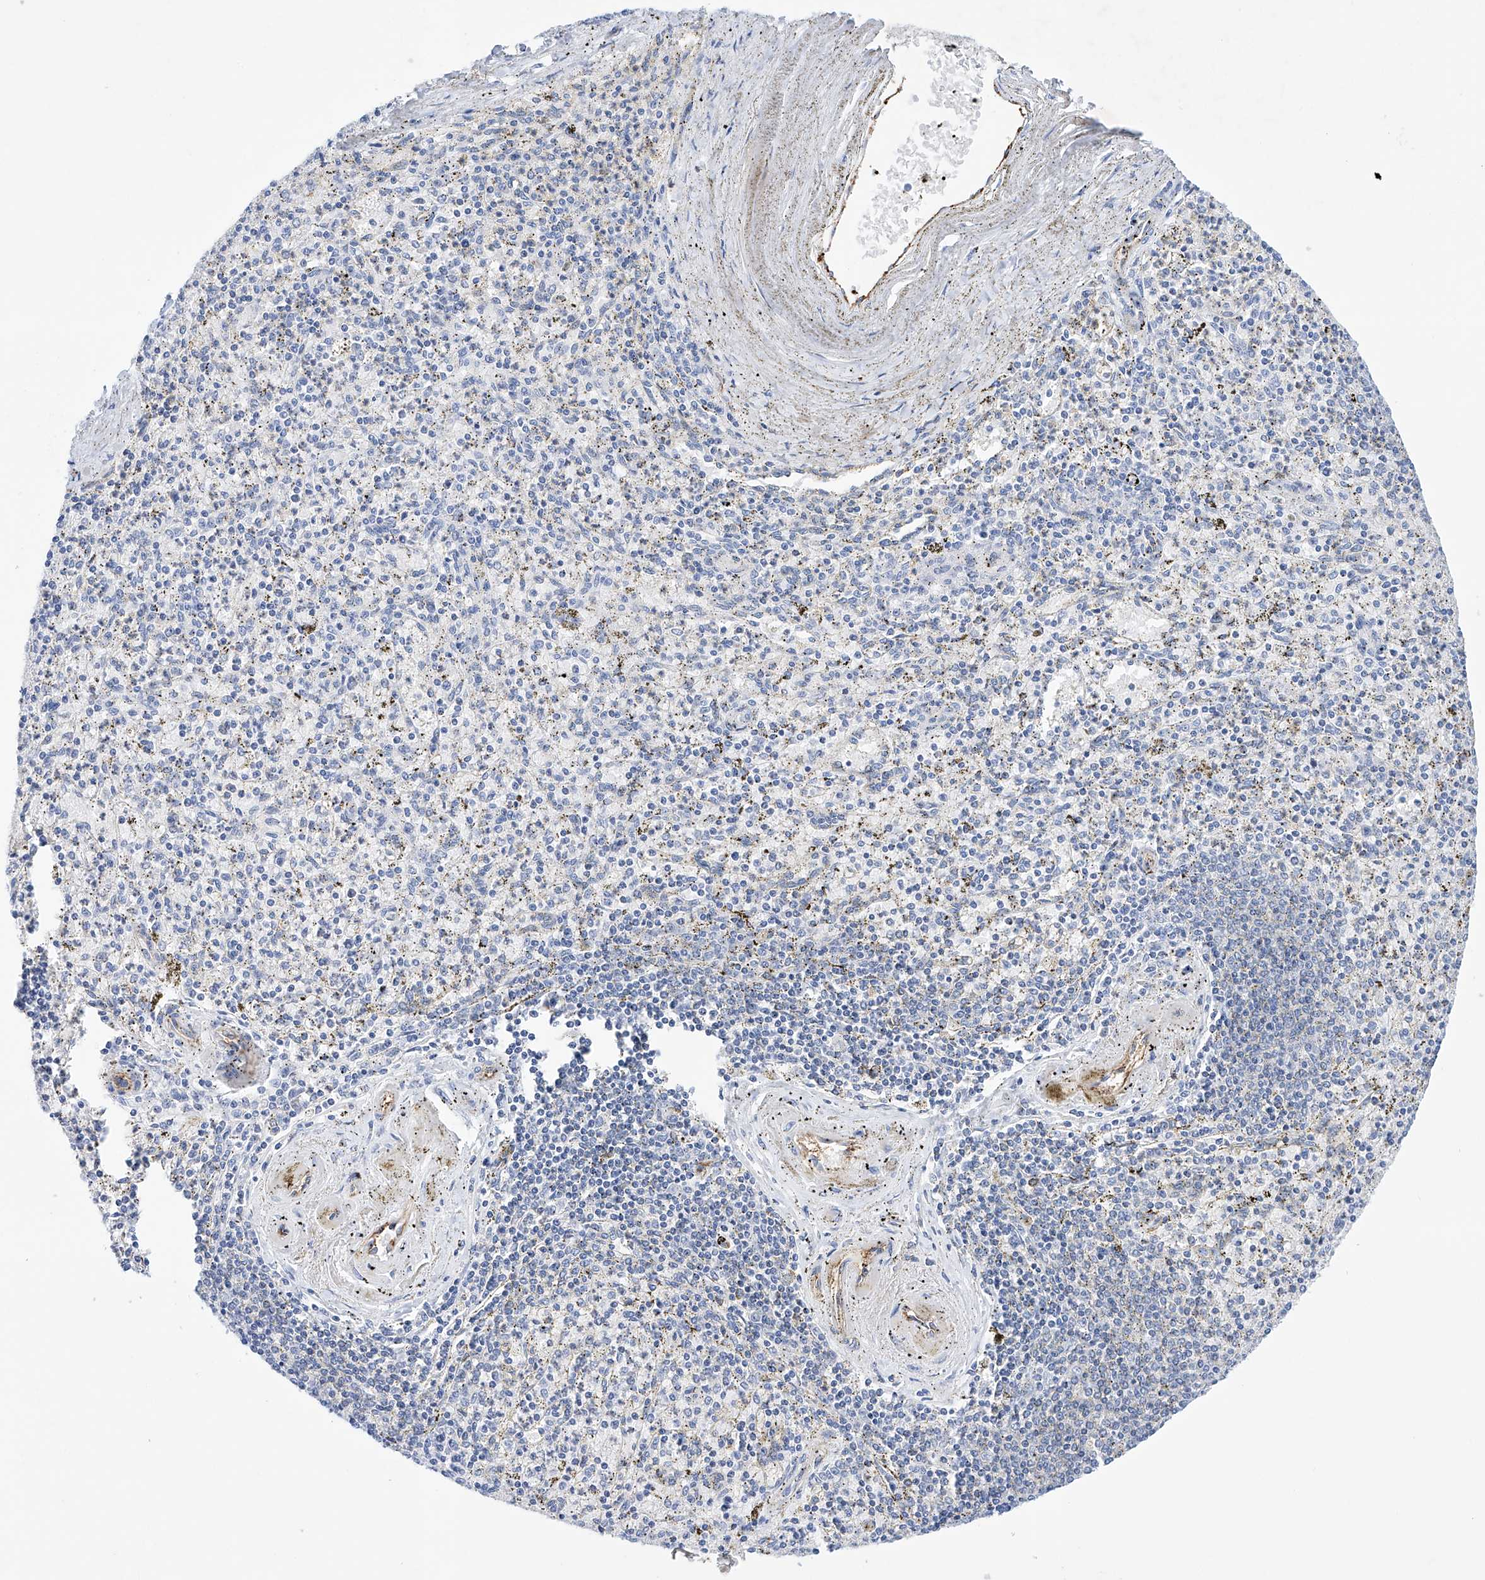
{"staining": {"intensity": "negative", "quantity": "none", "location": "none"}, "tissue": "spleen", "cell_type": "Cells in red pulp", "image_type": "normal", "snomed": [{"axis": "morphology", "description": "Normal tissue, NOS"}, {"axis": "topography", "description": "Spleen"}], "caption": "Cells in red pulp are negative for protein expression in normal human spleen. (DAB (3,3'-diaminobenzidine) IHC visualized using brightfield microscopy, high magnification).", "gene": "ETV7", "patient": {"sex": "male", "age": 72}}